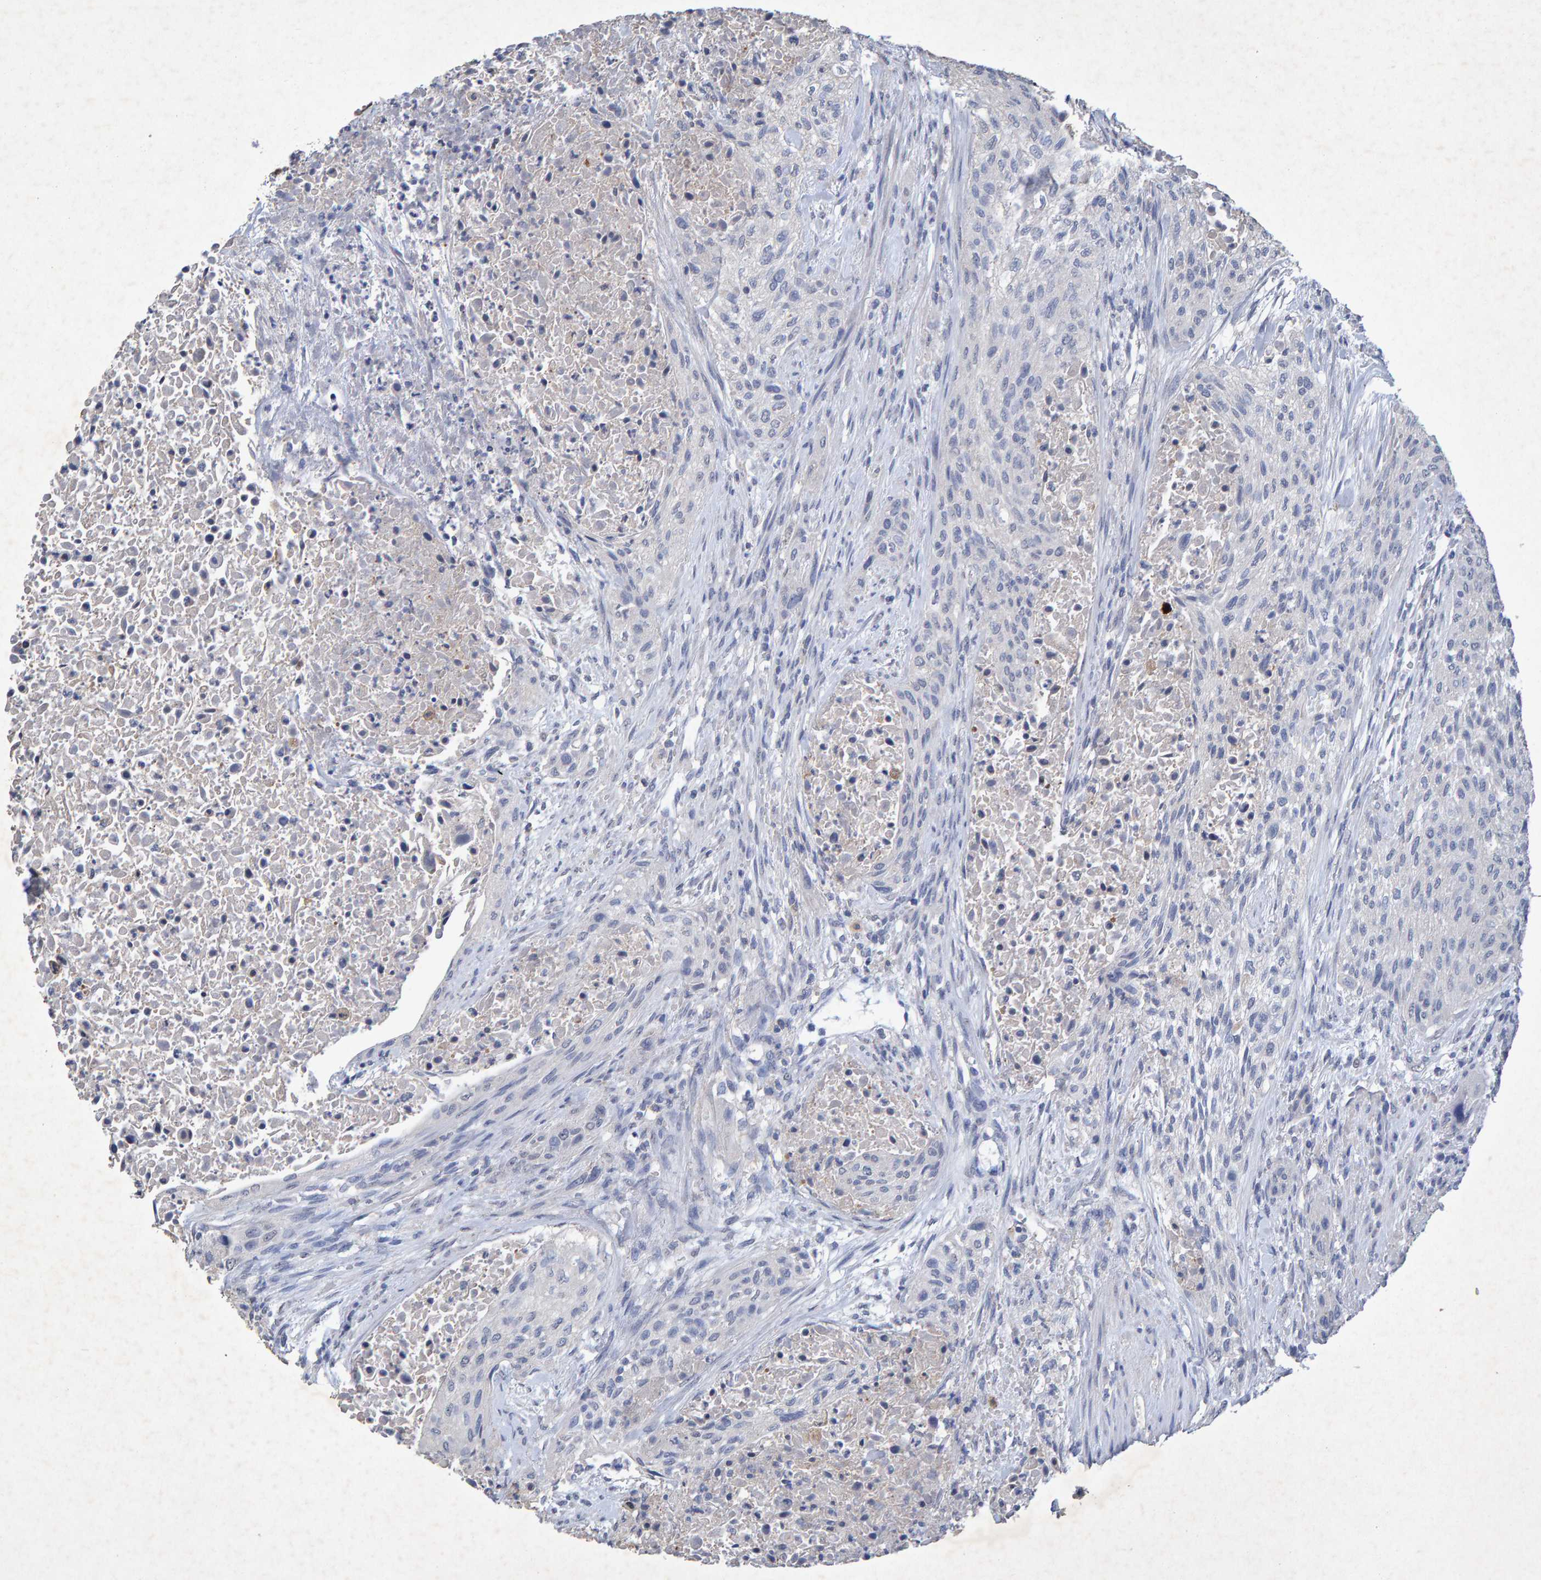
{"staining": {"intensity": "negative", "quantity": "none", "location": "none"}, "tissue": "urothelial cancer", "cell_type": "Tumor cells", "image_type": "cancer", "snomed": [{"axis": "morphology", "description": "Urothelial carcinoma, Low grade"}, {"axis": "morphology", "description": "Urothelial carcinoma, High grade"}, {"axis": "topography", "description": "Urinary bladder"}], "caption": "Human urothelial carcinoma (low-grade) stained for a protein using IHC shows no expression in tumor cells.", "gene": "CTH", "patient": {"sex": "male", "age": 35}}